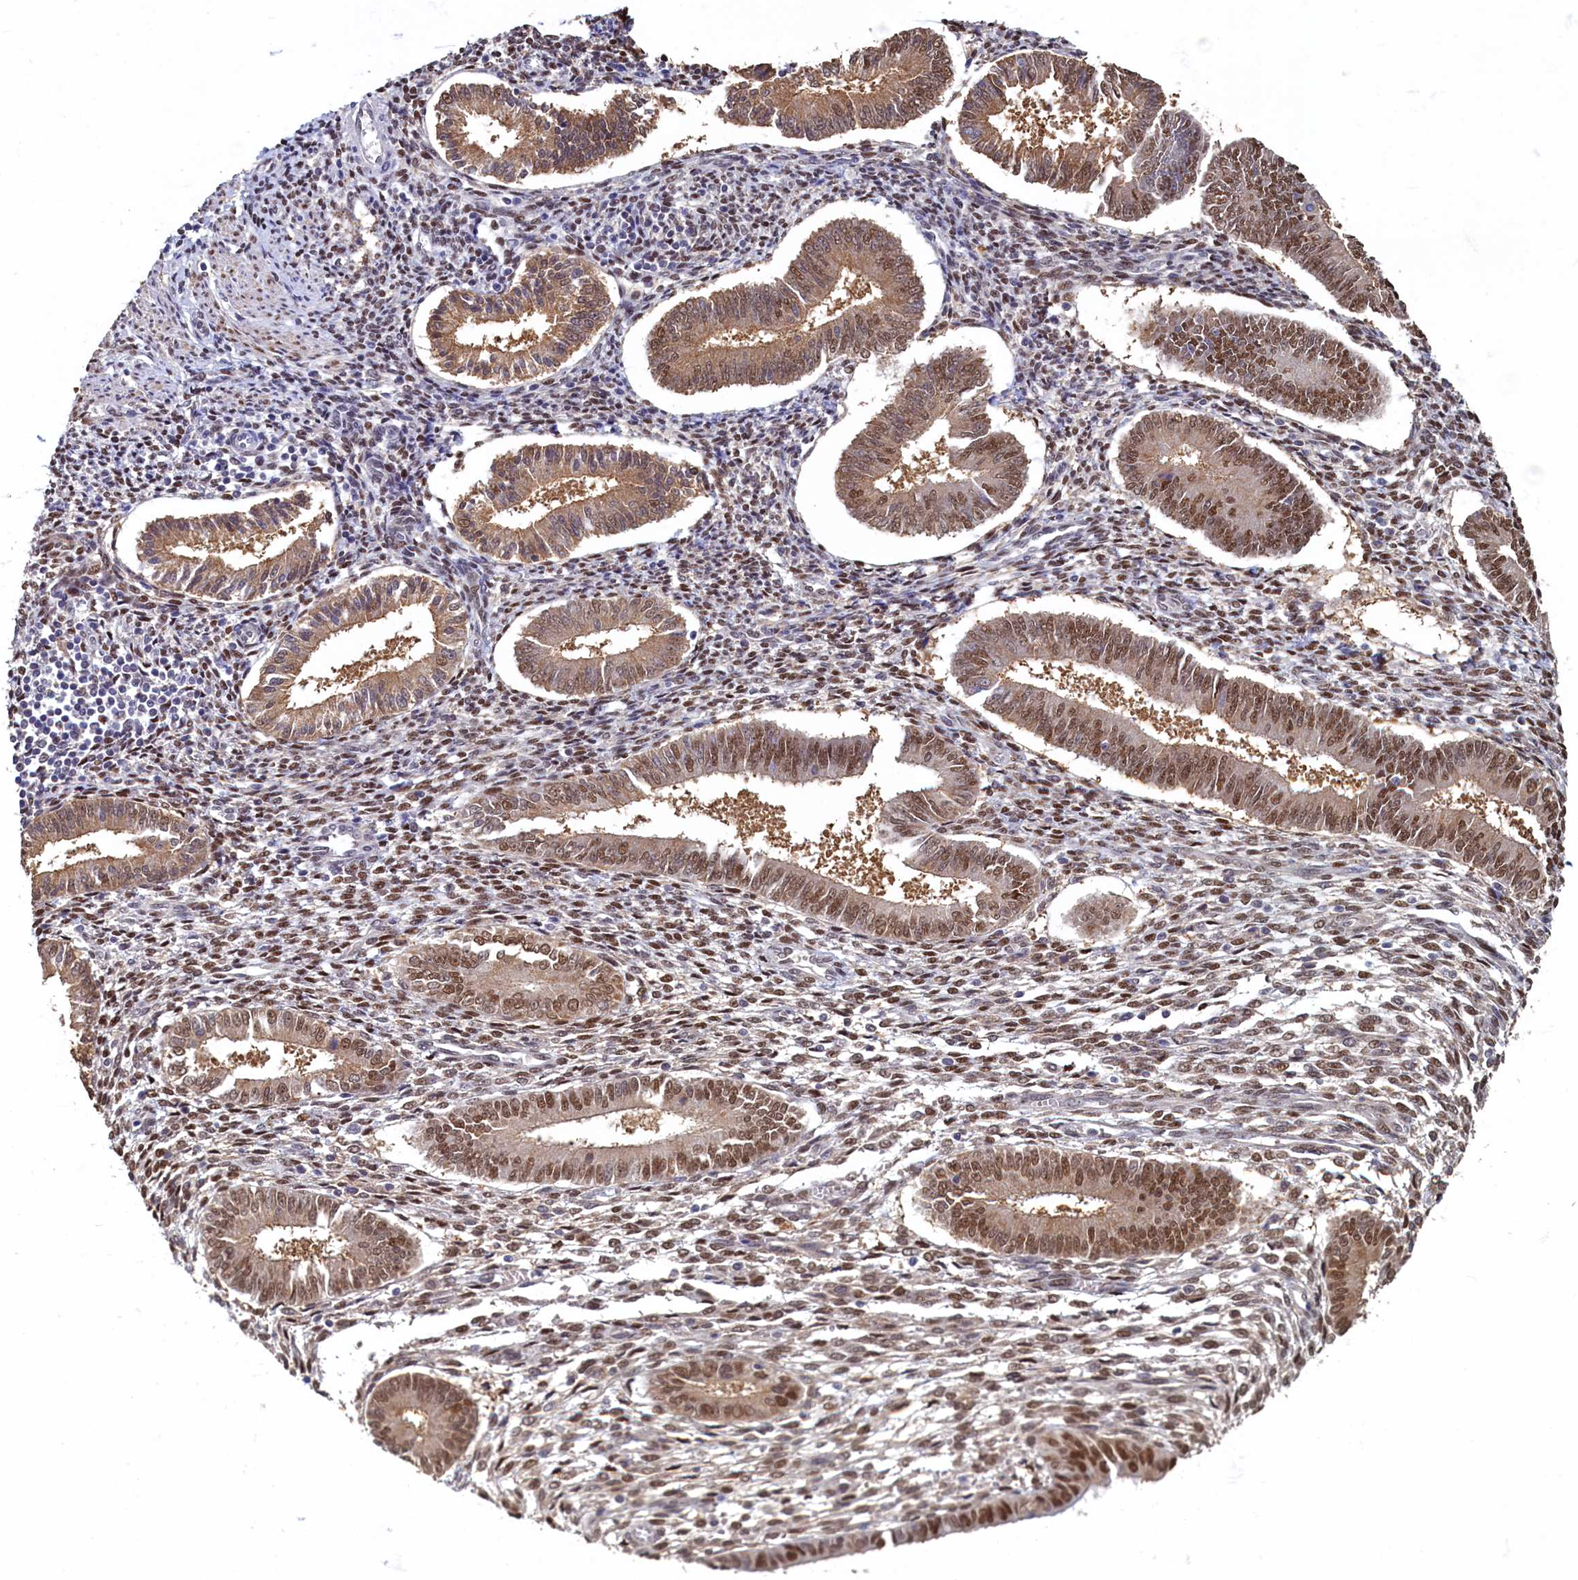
{"staining": {"intensity": "moderate", "quantity": "25%-75%", "location": "nuclear"}, "tissue": "endometrium", "cell_type": "Cells in endometrial stroma", "image_type": "normal", "snomed": [{"axis": "morphology", "description": "Normal tissue, NOS"}, {"axis": "topography", "description": "Uterus"}, {"axis": "topography", "description": "Endometrium"}], "caption": "An immunohistochemistry (IHC) histopathology image of benign tissue is shown. Protein staining in brown shows moderate nuclear positivity in endometrium within cells in endometrial stroma.", "gene": "AHCY", "patient": {"sex": "female", "age": 48}}